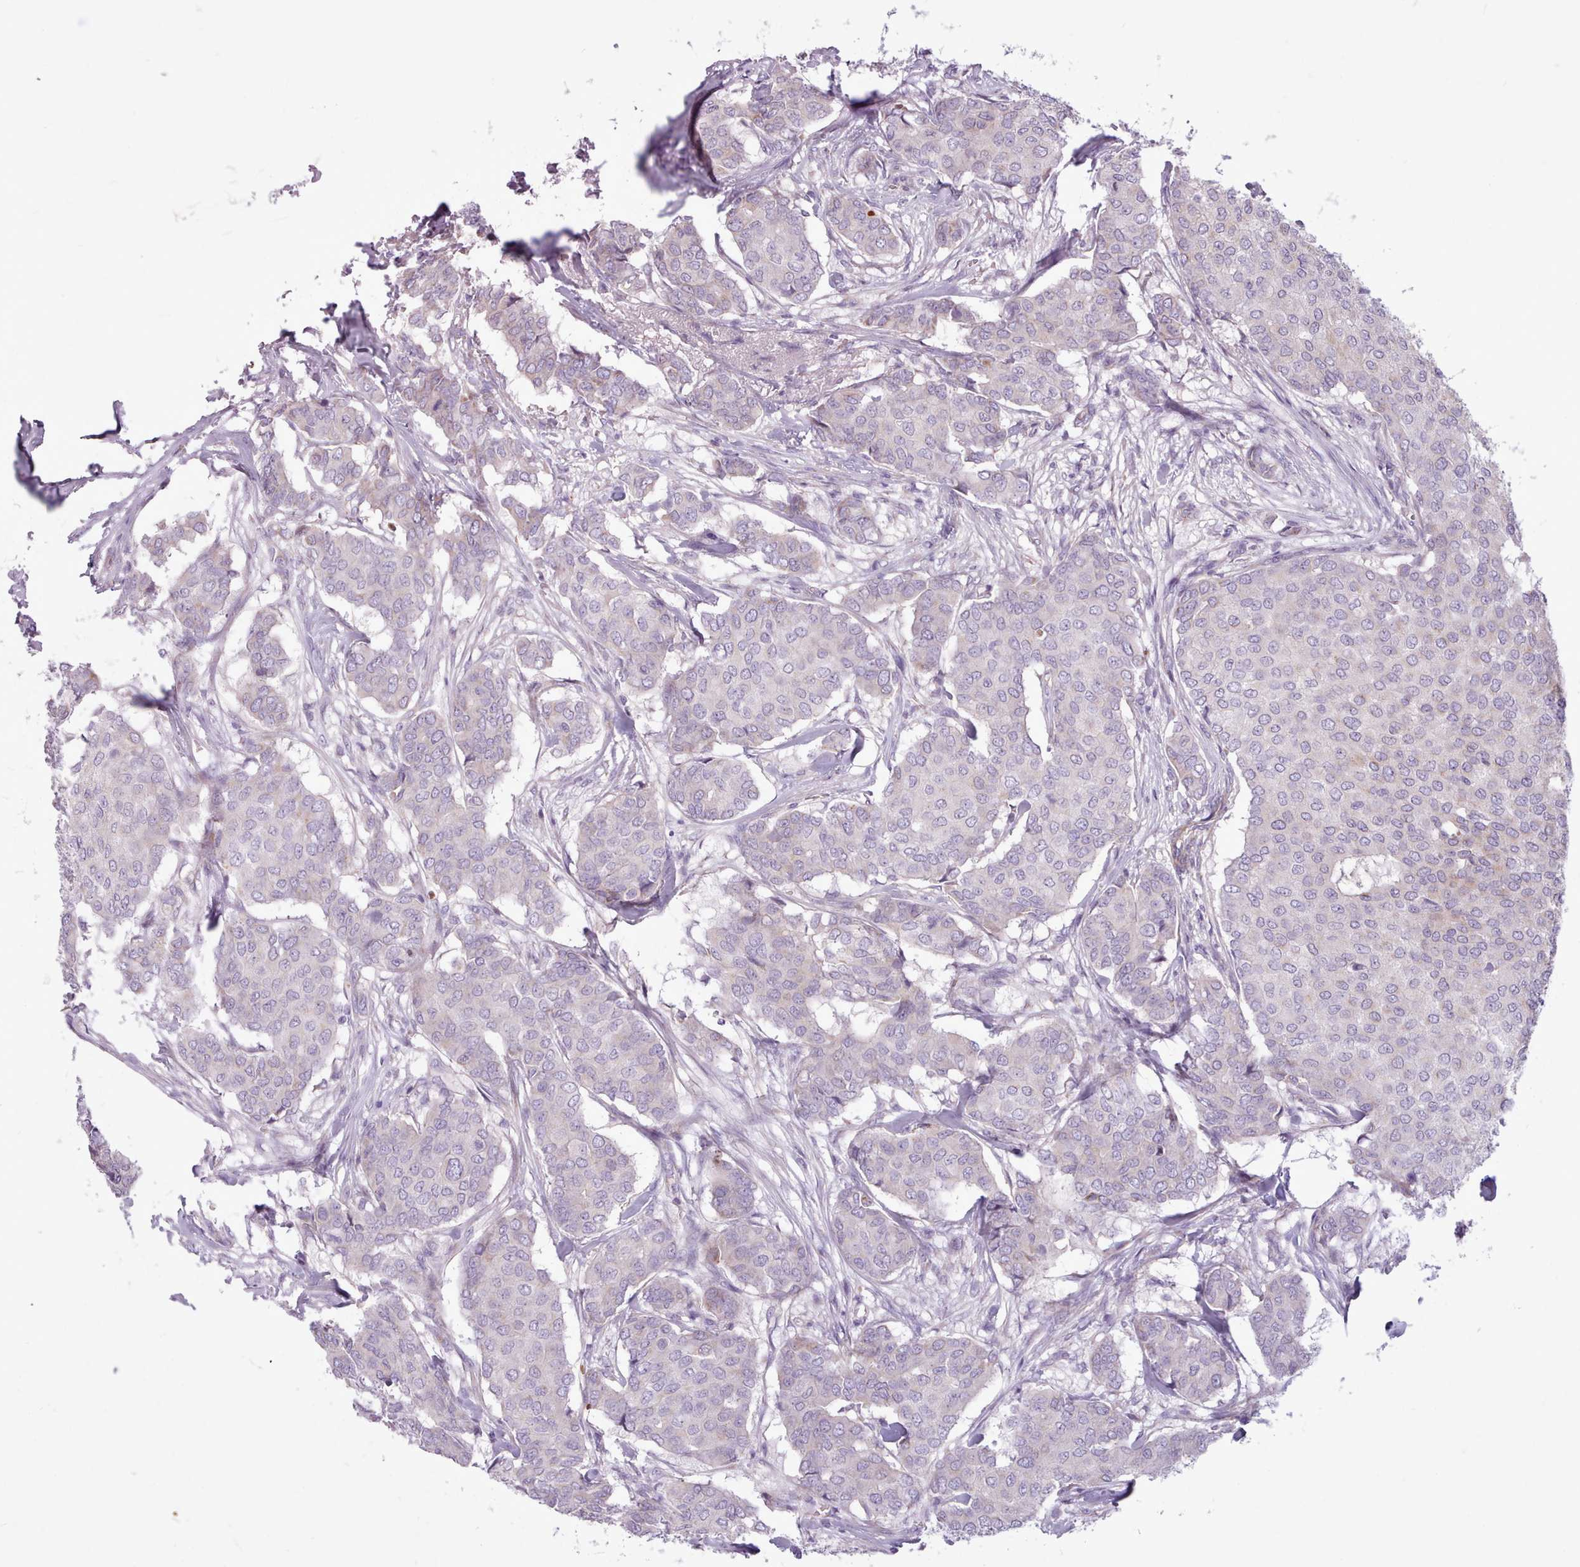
{"staining": {"intensity": "negative", "quantity": "none", "location": "none"}, "tissue": "breast cancer", "cell_type": "Tumor cells", "image_type": "cancer", "snomed": [{"axis": "morphology", "description": "Duct carcinoma"}, {"axis": "topography", "description": "Breast"}], "caption": "This is a photomicrograph of IHC staining of breast cancer (intraductal carcinoma), which shows no positivity in tumor cells. (DAB (3,3'-diaminobenzidine) IHC with hematoxylin counter stain).", "gene": "AVL9", "patient": {"sex": "female", "age": 75}}